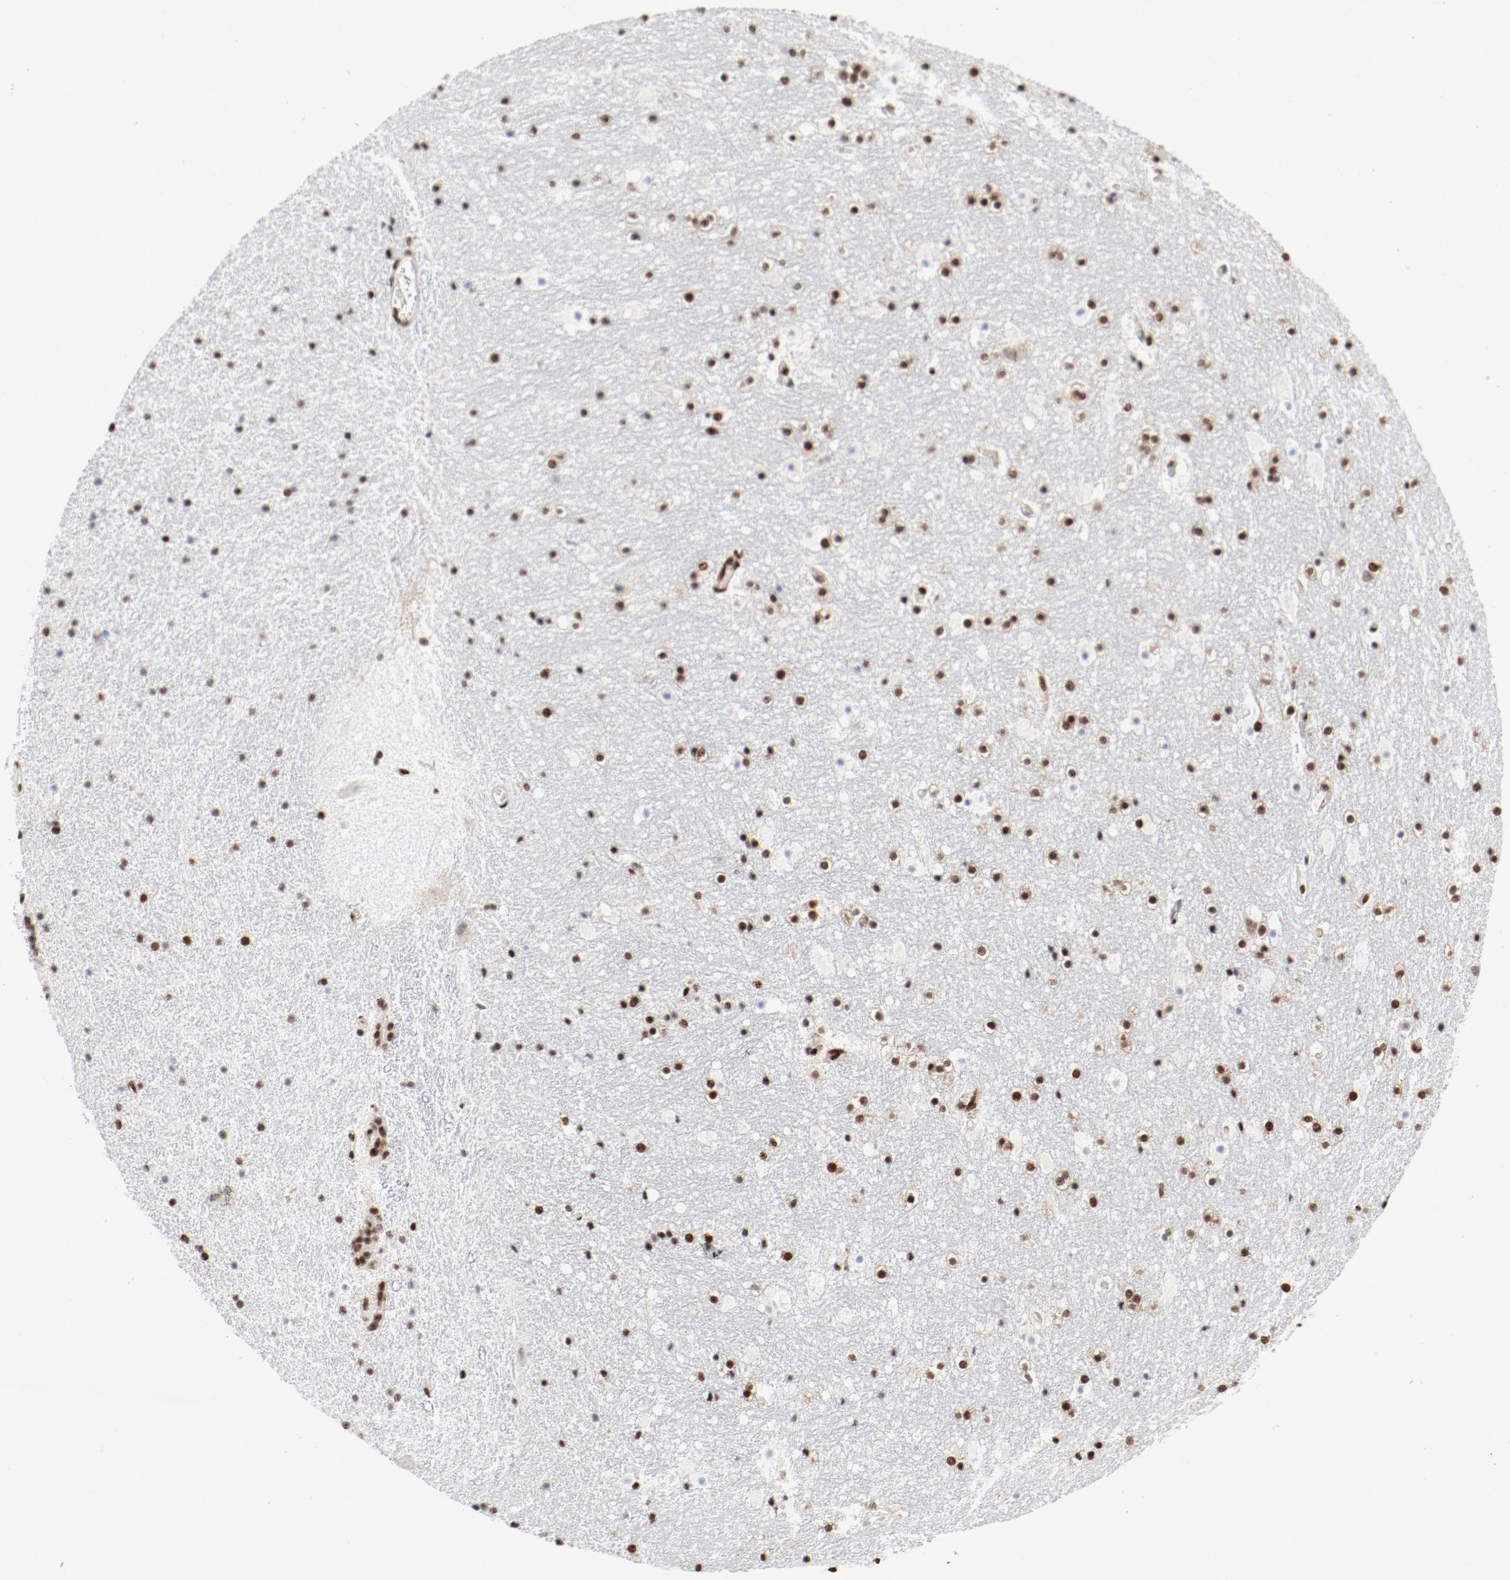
{"staining": {"intensity": "strong", "quantity": ">75%", "location": "nuclear"}, "tissue": "hippocampus", "cell_type": "Glial cells", "image_type": "normal", "snomed": [{"axis": "morphology", "description": "Normal tissue, NOS"}, {"axis": "topography", "description": "Hippocampus"}], "caption": "Unremarkable hippocampus reveals strong nuclear positivity in approximately >75% of glial cells.", "gene": "NFYB", "patient": {"sex": "male", "age": 45}}